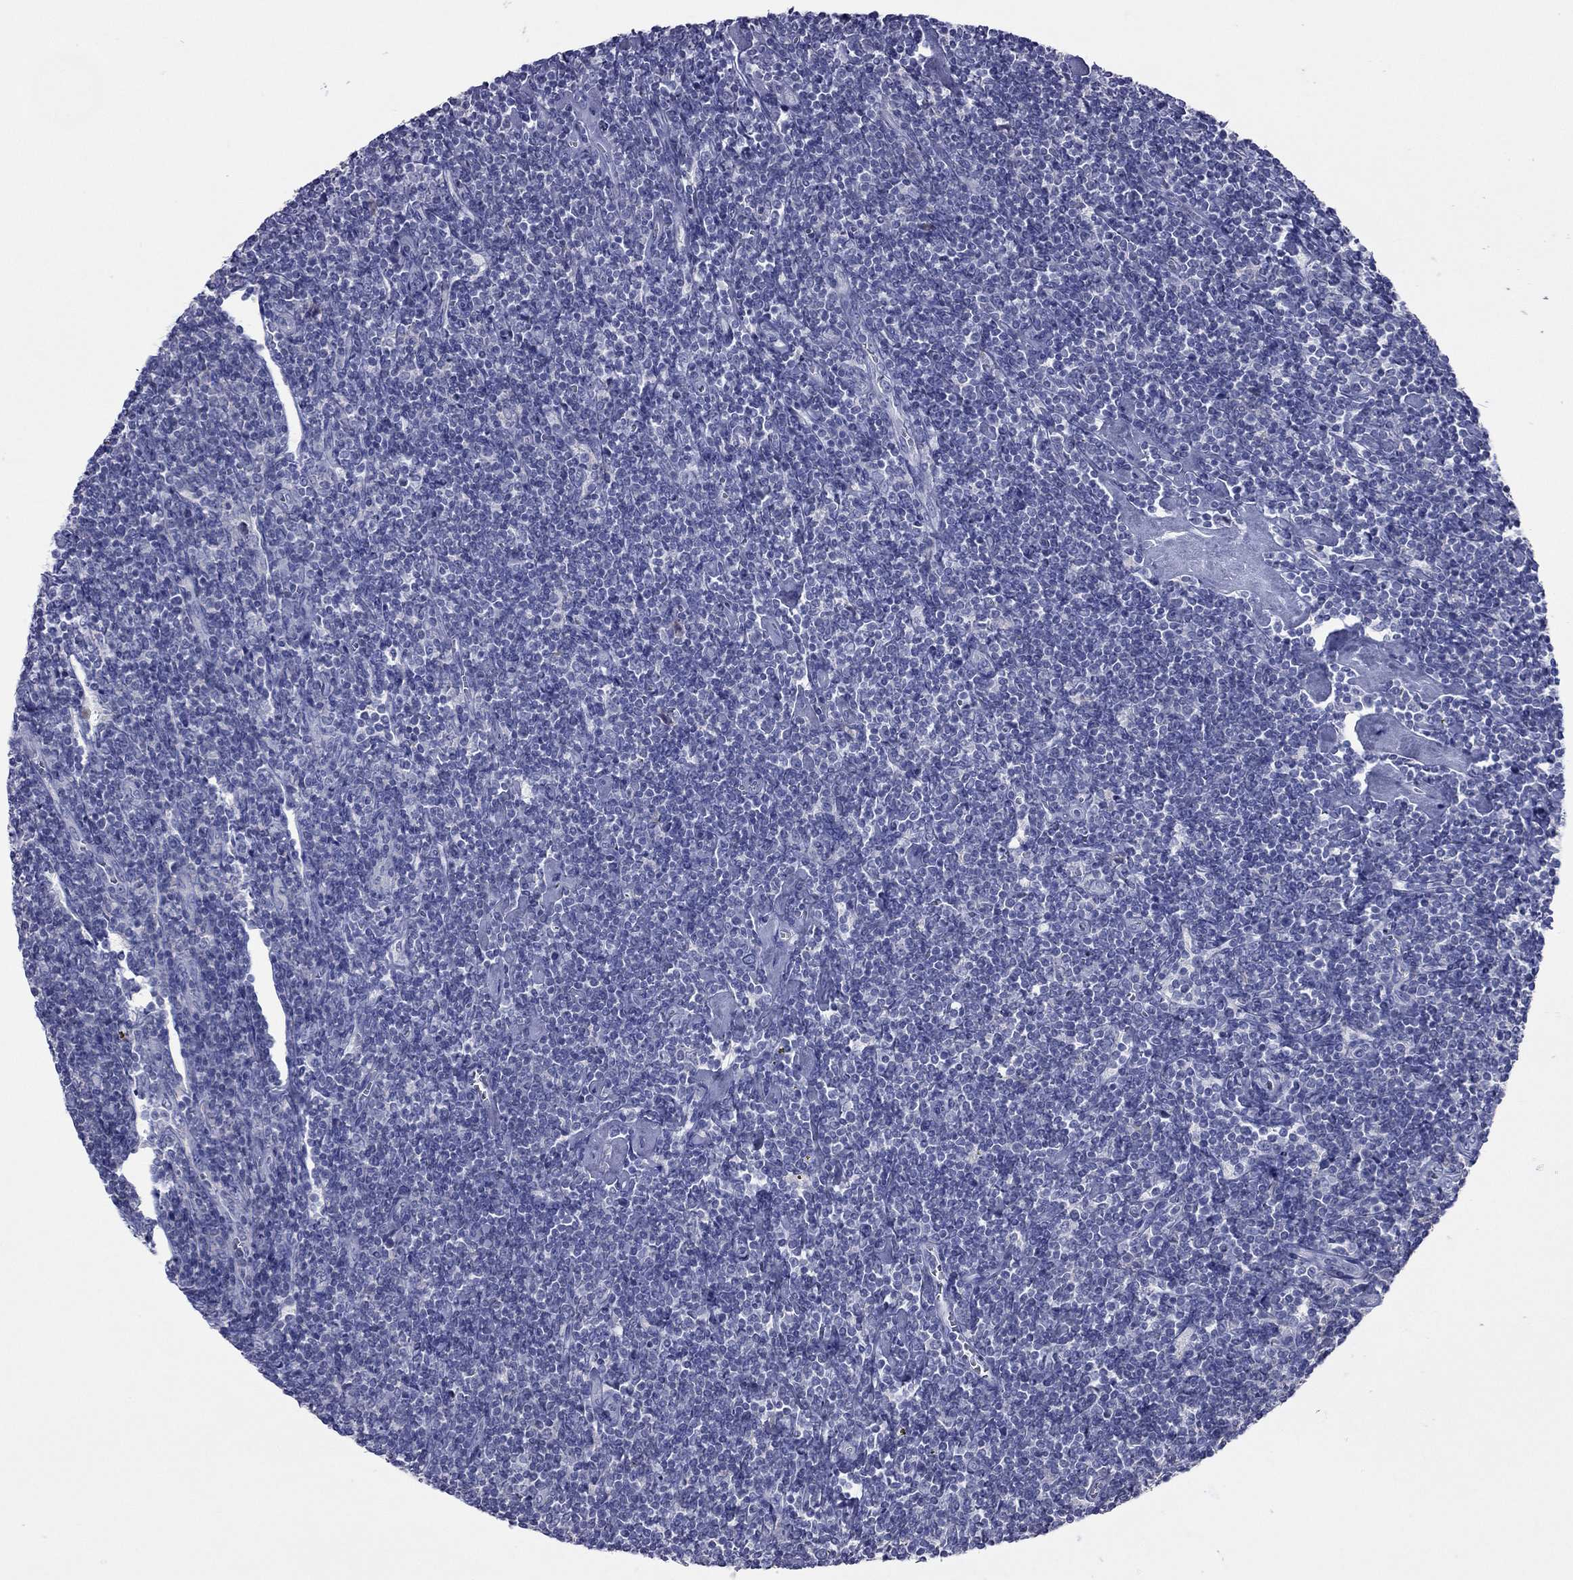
{"staining": {"intensity": "negative", "quantity": "none", "location": "none"}, "tissue": "lymphoma", "cell_type": "Tumor cells", "image_type": "cancer", "snomed": [{"axis": "morphology", "description": "Hodgkin's disease, NOS"}, {"axis": "topography", "description": "Lymph node"}], "caption": "The image reveals no staining of tumor cells in Hodgkin's disease.", "gene": "ACTL7B", "patient": {"sex": "male", "age": 40}}